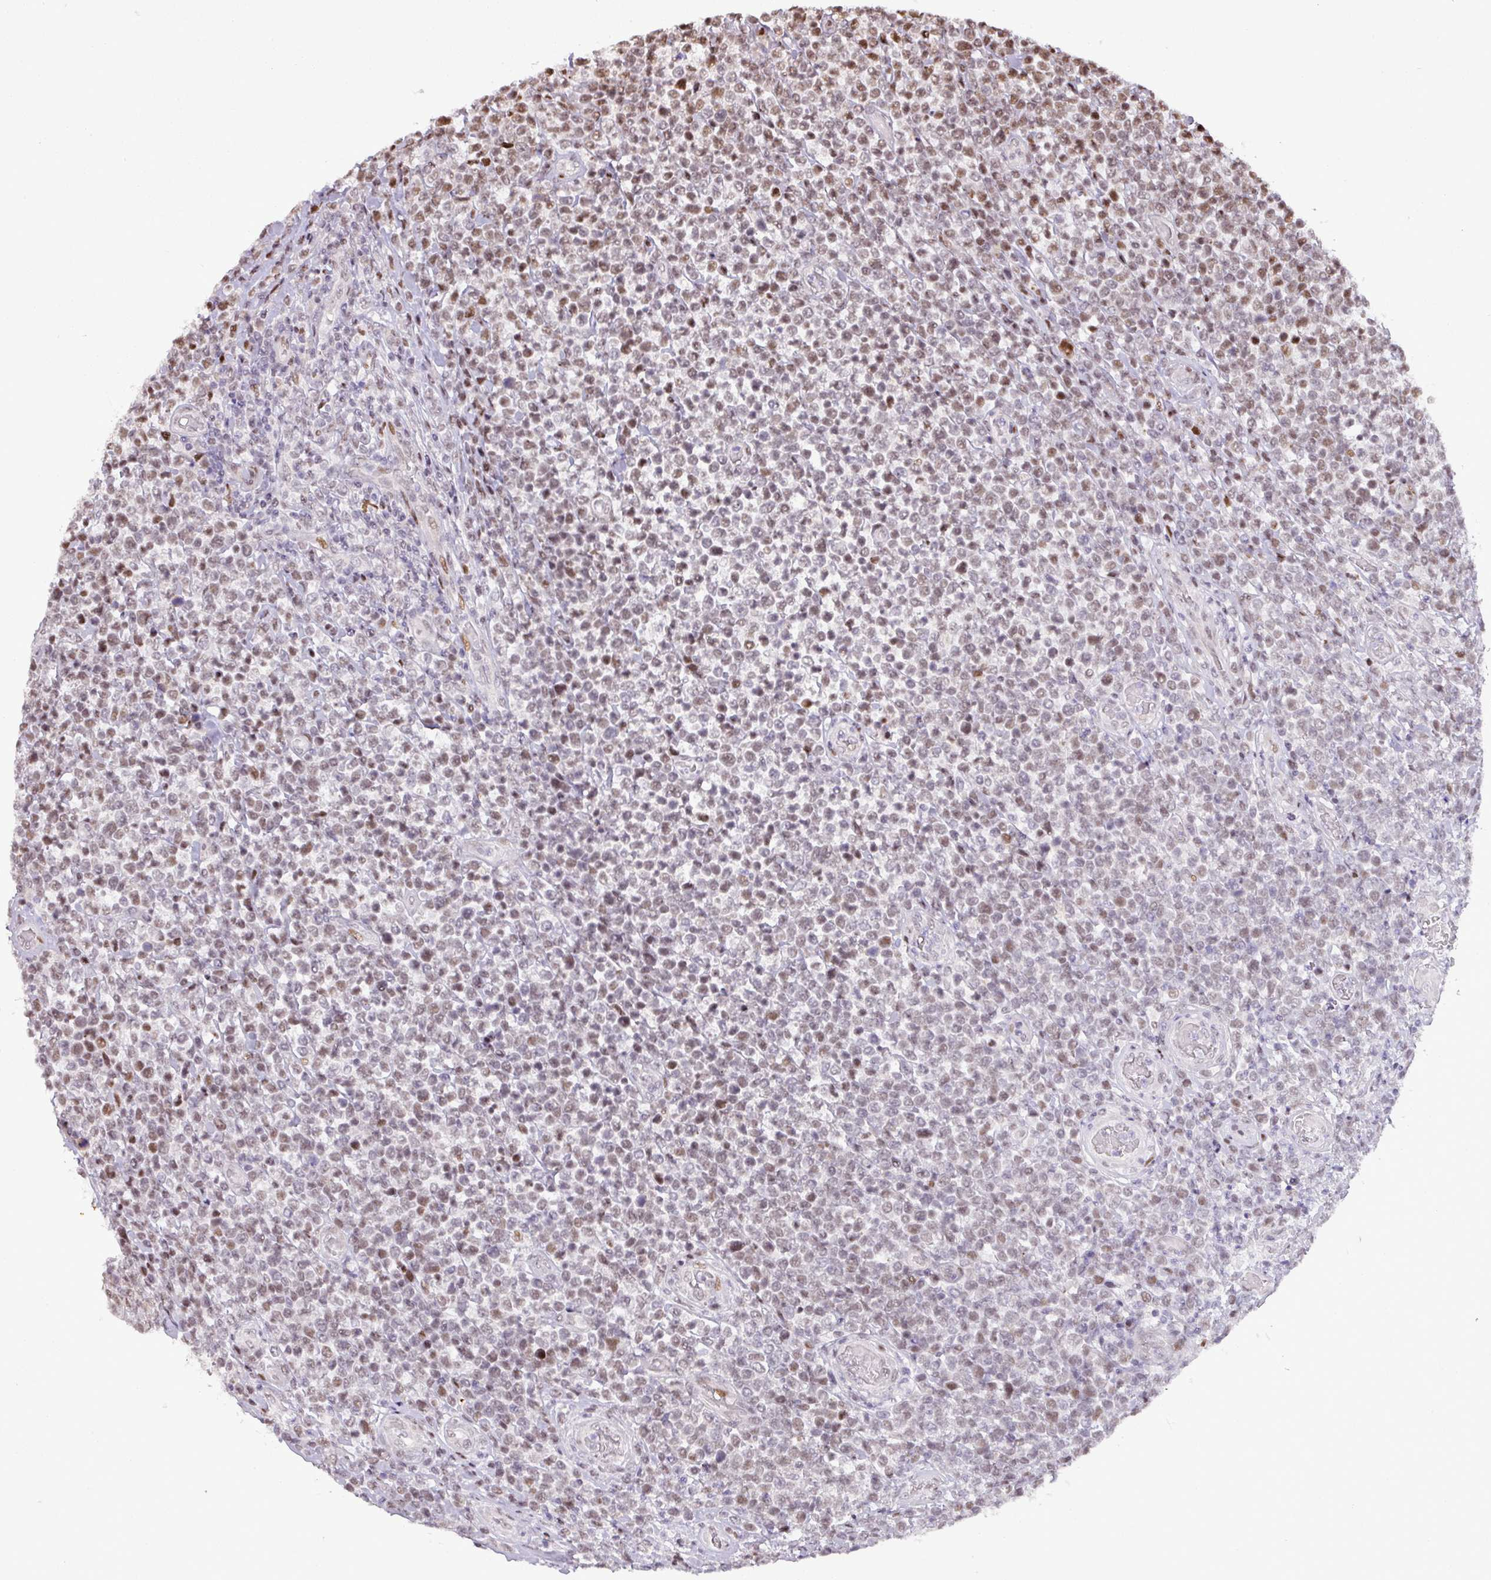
{"staining": {"intensity": "moderate", "quantity": "25%-75%", "location": "nuclear"}, "tissue": "lymphoma", "cell_type": "Tumor cells", "image_type": "cancer", "snomed": [{"axis": "morphology", "description": "Malignant lymphoma, non-Hodgkin's type, High grade"}, {"axis": "topography", "description": "Soft tissue"}], "caption": "High-grade malignant lymphoma, non-Hodgkin's type stained with a protein marker demonstrates moderate staining in tumor cells.", "gene": "MYSM1", "patient": {"sex": "female", "age": 56}}